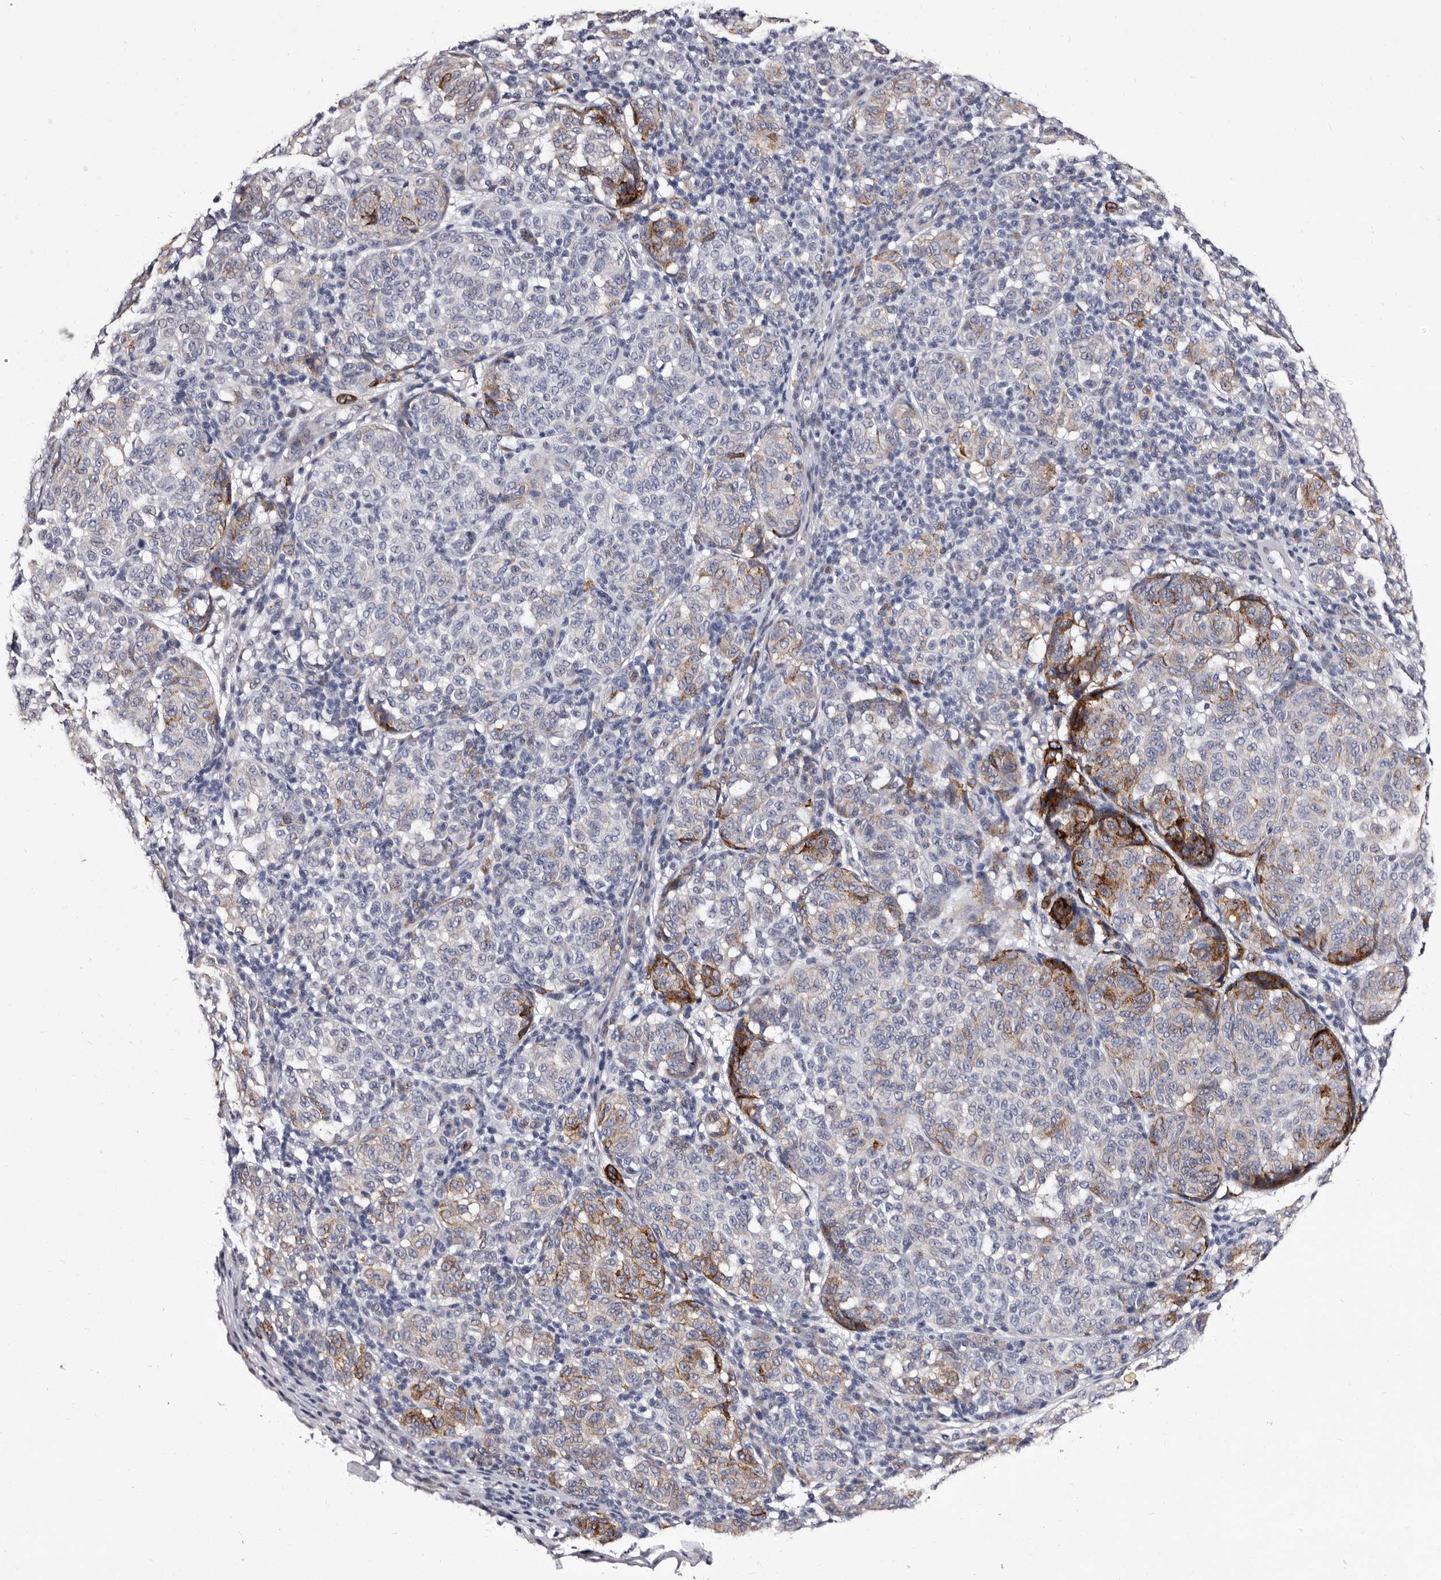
{"staining": {"intensity": "strong", "quantity": "<25%", "location": "cytoplasmic/membranous"}, "tissue": "melanoma", "cell_type": "Tumor cells", "image_type": "cancer", "snomed": [{"axis": "morphology", "description": "Malignant melanoma, NOS"}, {"axis": "topography", "description": "Skin"}], "caption": "Brown immunohistochemical staining in melanoma exhibits strong cytoplasmic/membranous positivity in approximately <25% of tumor cells.", "gene": "AUNIP", "patient": {"sex": "male", "age": 59}}